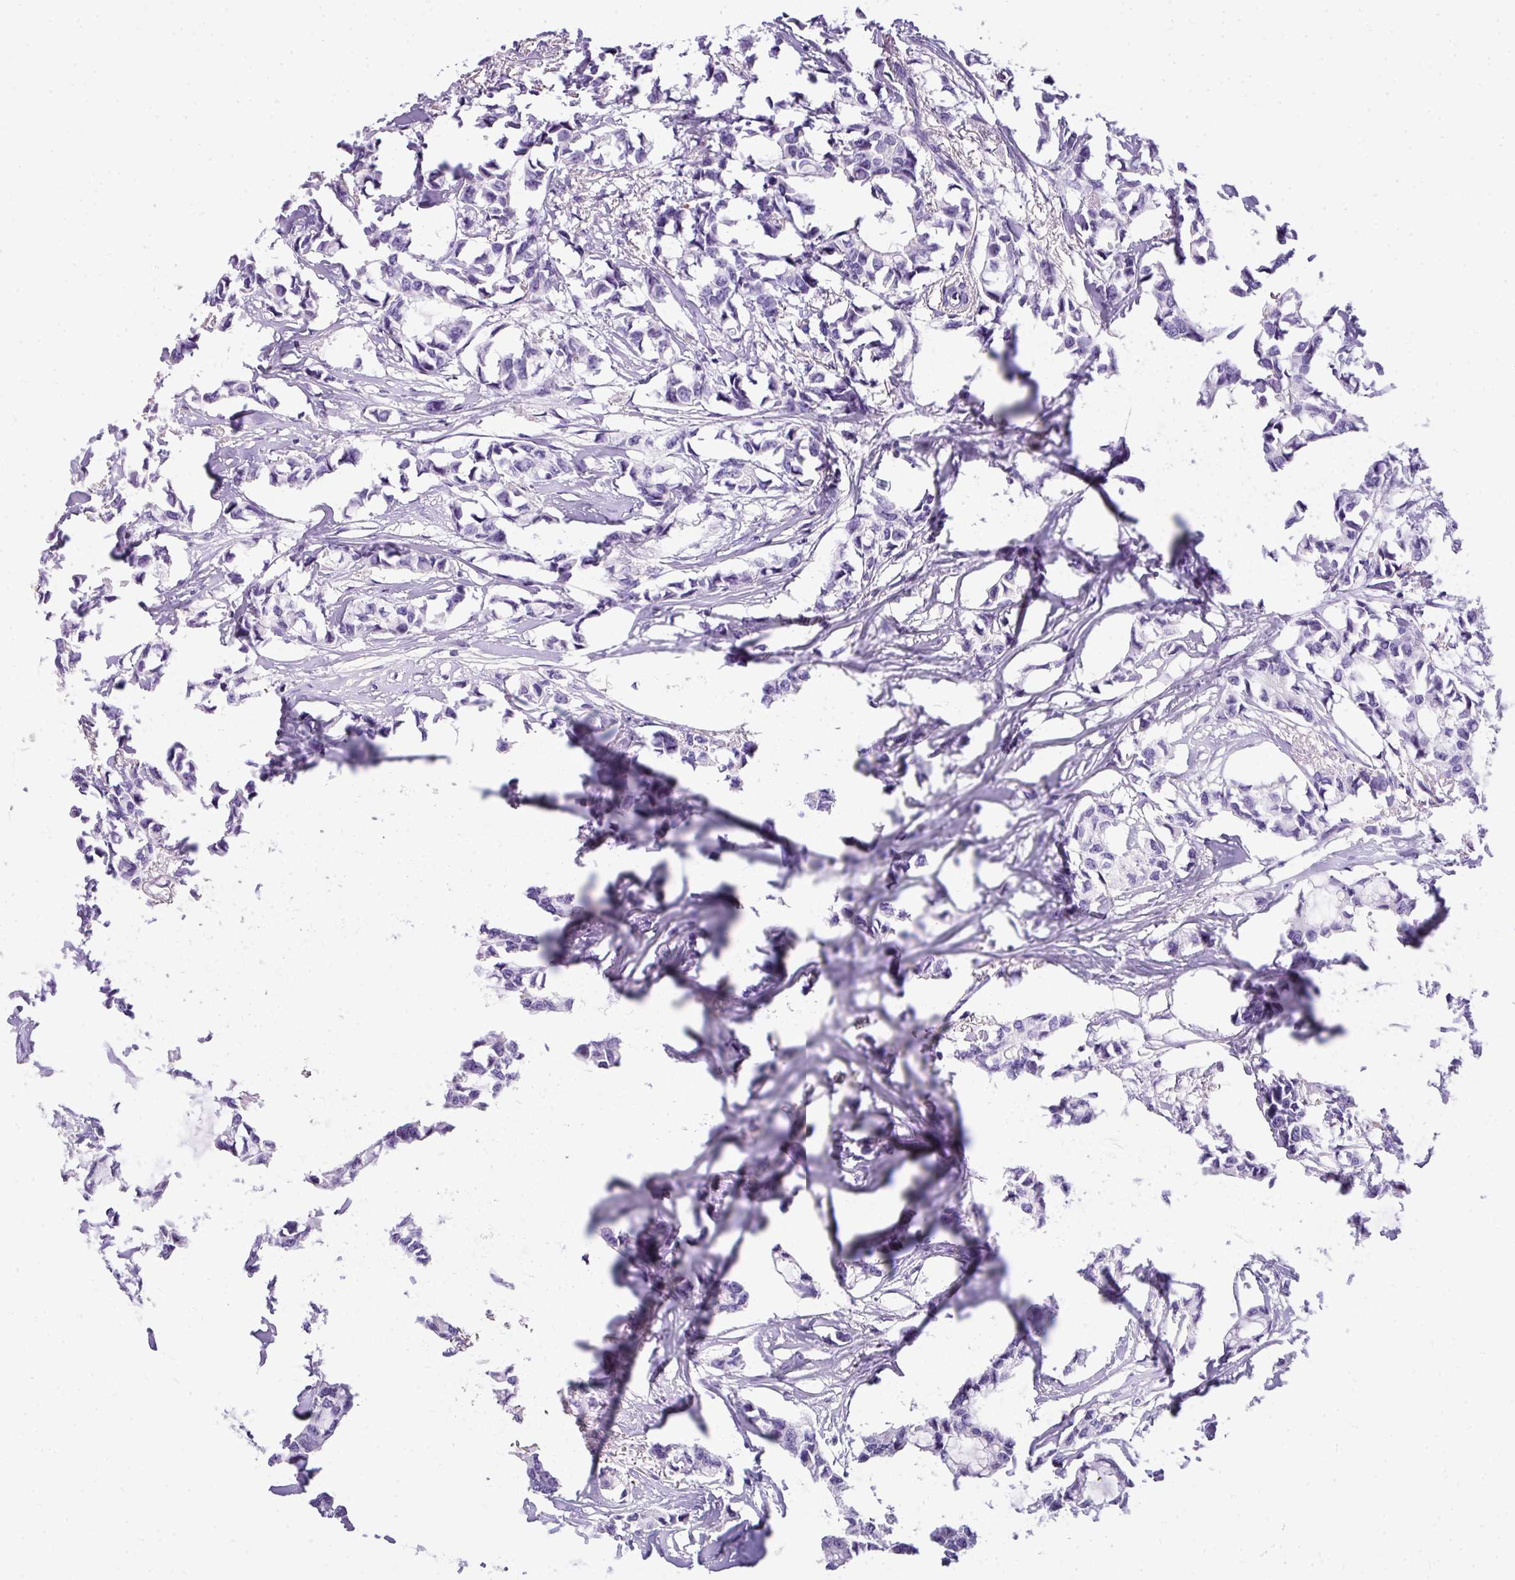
{"staining": {"intensity": "negative", "quantity": "none", "location": "none"}, "tissue": "breast cancer", "cell_type": "Tumor cells", "image_type": "cancer", "snomed": [{"axis": "morphology", "description": "Duct carcinoma"}, {"axis": "topography", "description": "Breast"}], "caption": "This photomicrograph is of breast cancer stained with immunohistochemistry (IHC) to label a protein in brown with the nuclei are counter-stained blue. There is no positivity in tumor cells.", "gene": "MUC21", "patient": {"sex": "female", "age": 73}}